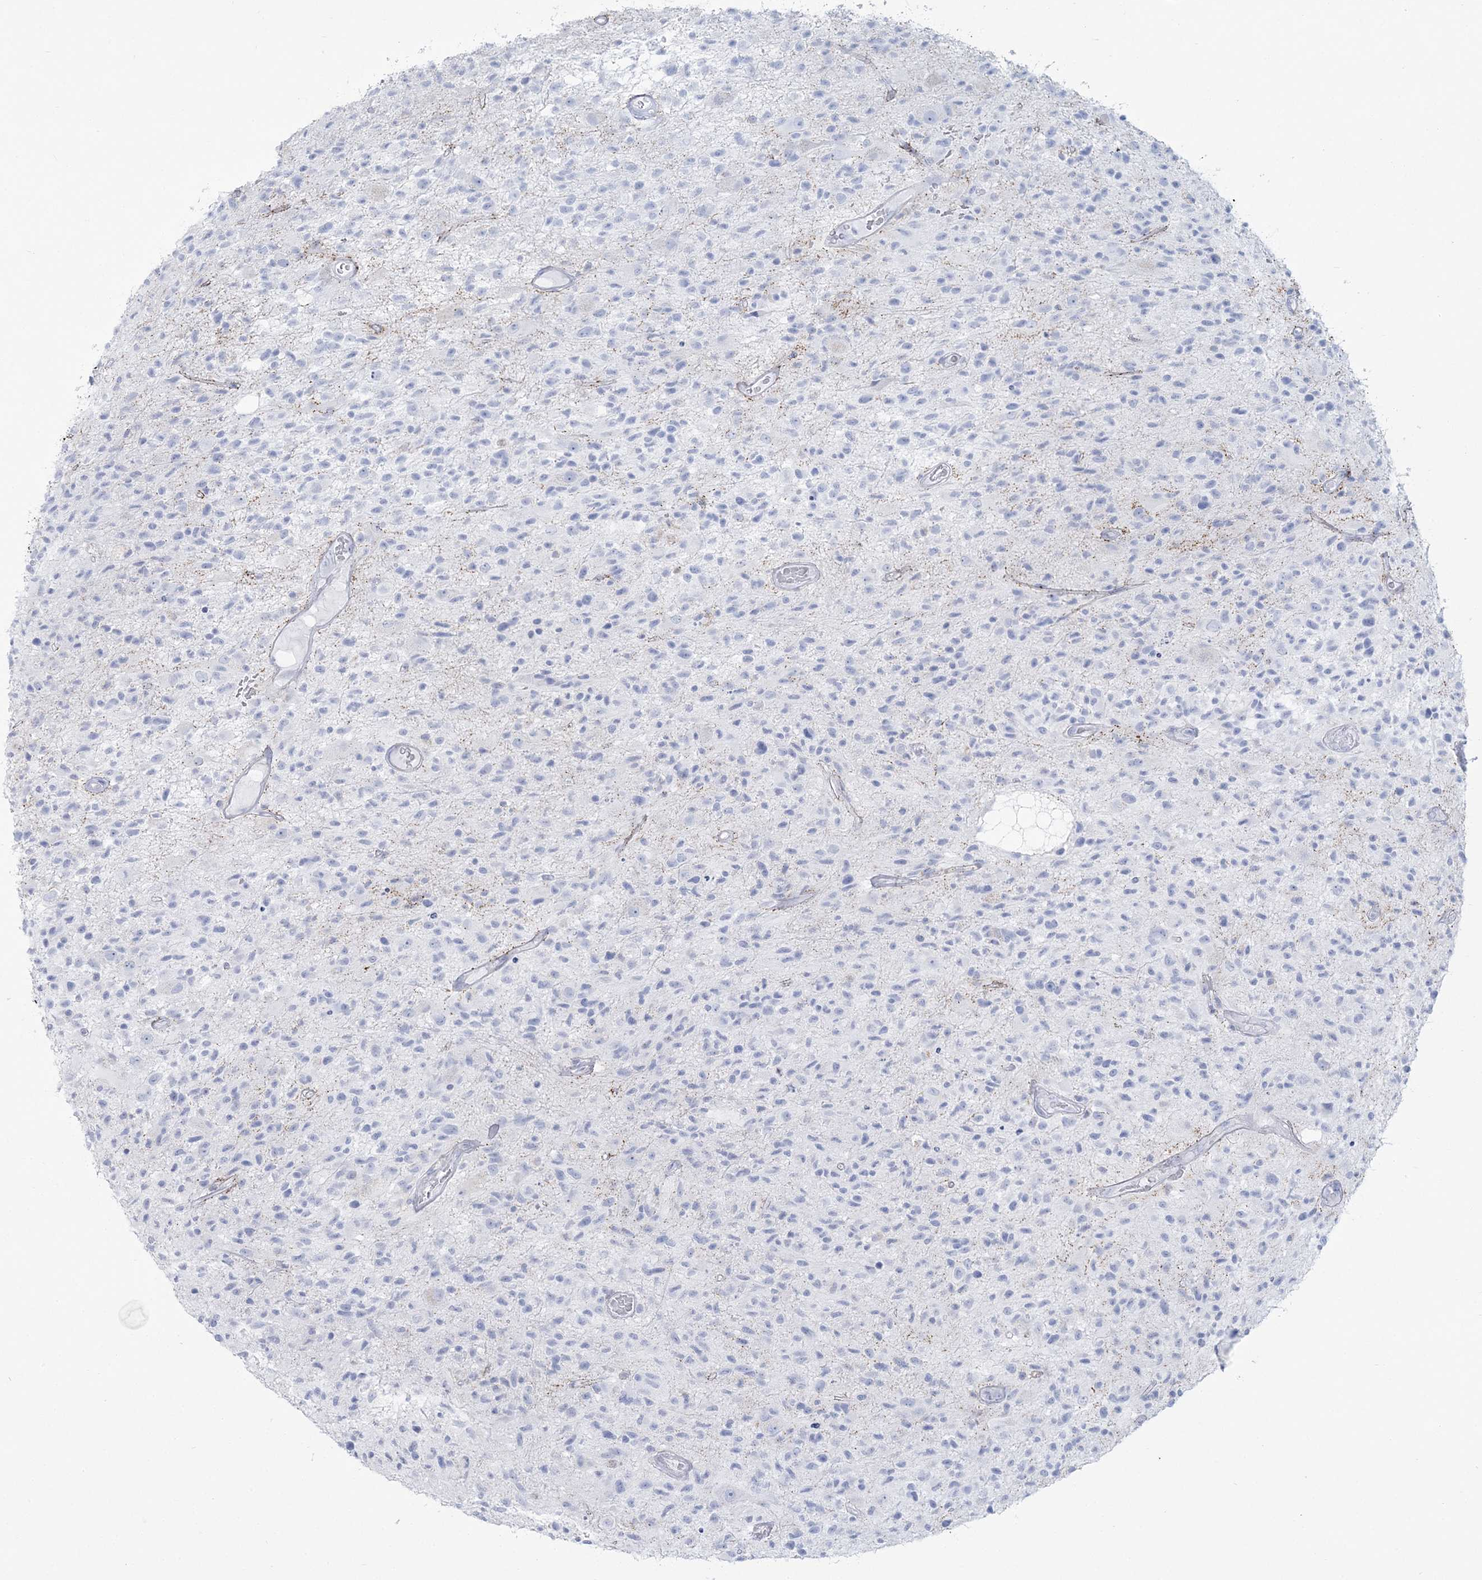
{"staining": {"intensity": "negative", "quantity": "none", "location": "none"}, "tissue": "glioma", "cell_type": "Tumor cells", "image_type": "cancer", "snomed": [{"axis": "morphology", "description": "Glioma, malignant, High grade"}, {"axis": "morphology", "description": "Glioblastoma, NOS"}, {"axis": "topography", "description": "Brain"}], "caption": "This histopathology image is of glioma stained with immunohistochemistry to label a protein in brown with the nuclei are counter-stained blue. There is no positivity in tumor cells.", "gene": "ZNF843", "patient": {"sex": "male", "age": 60}}